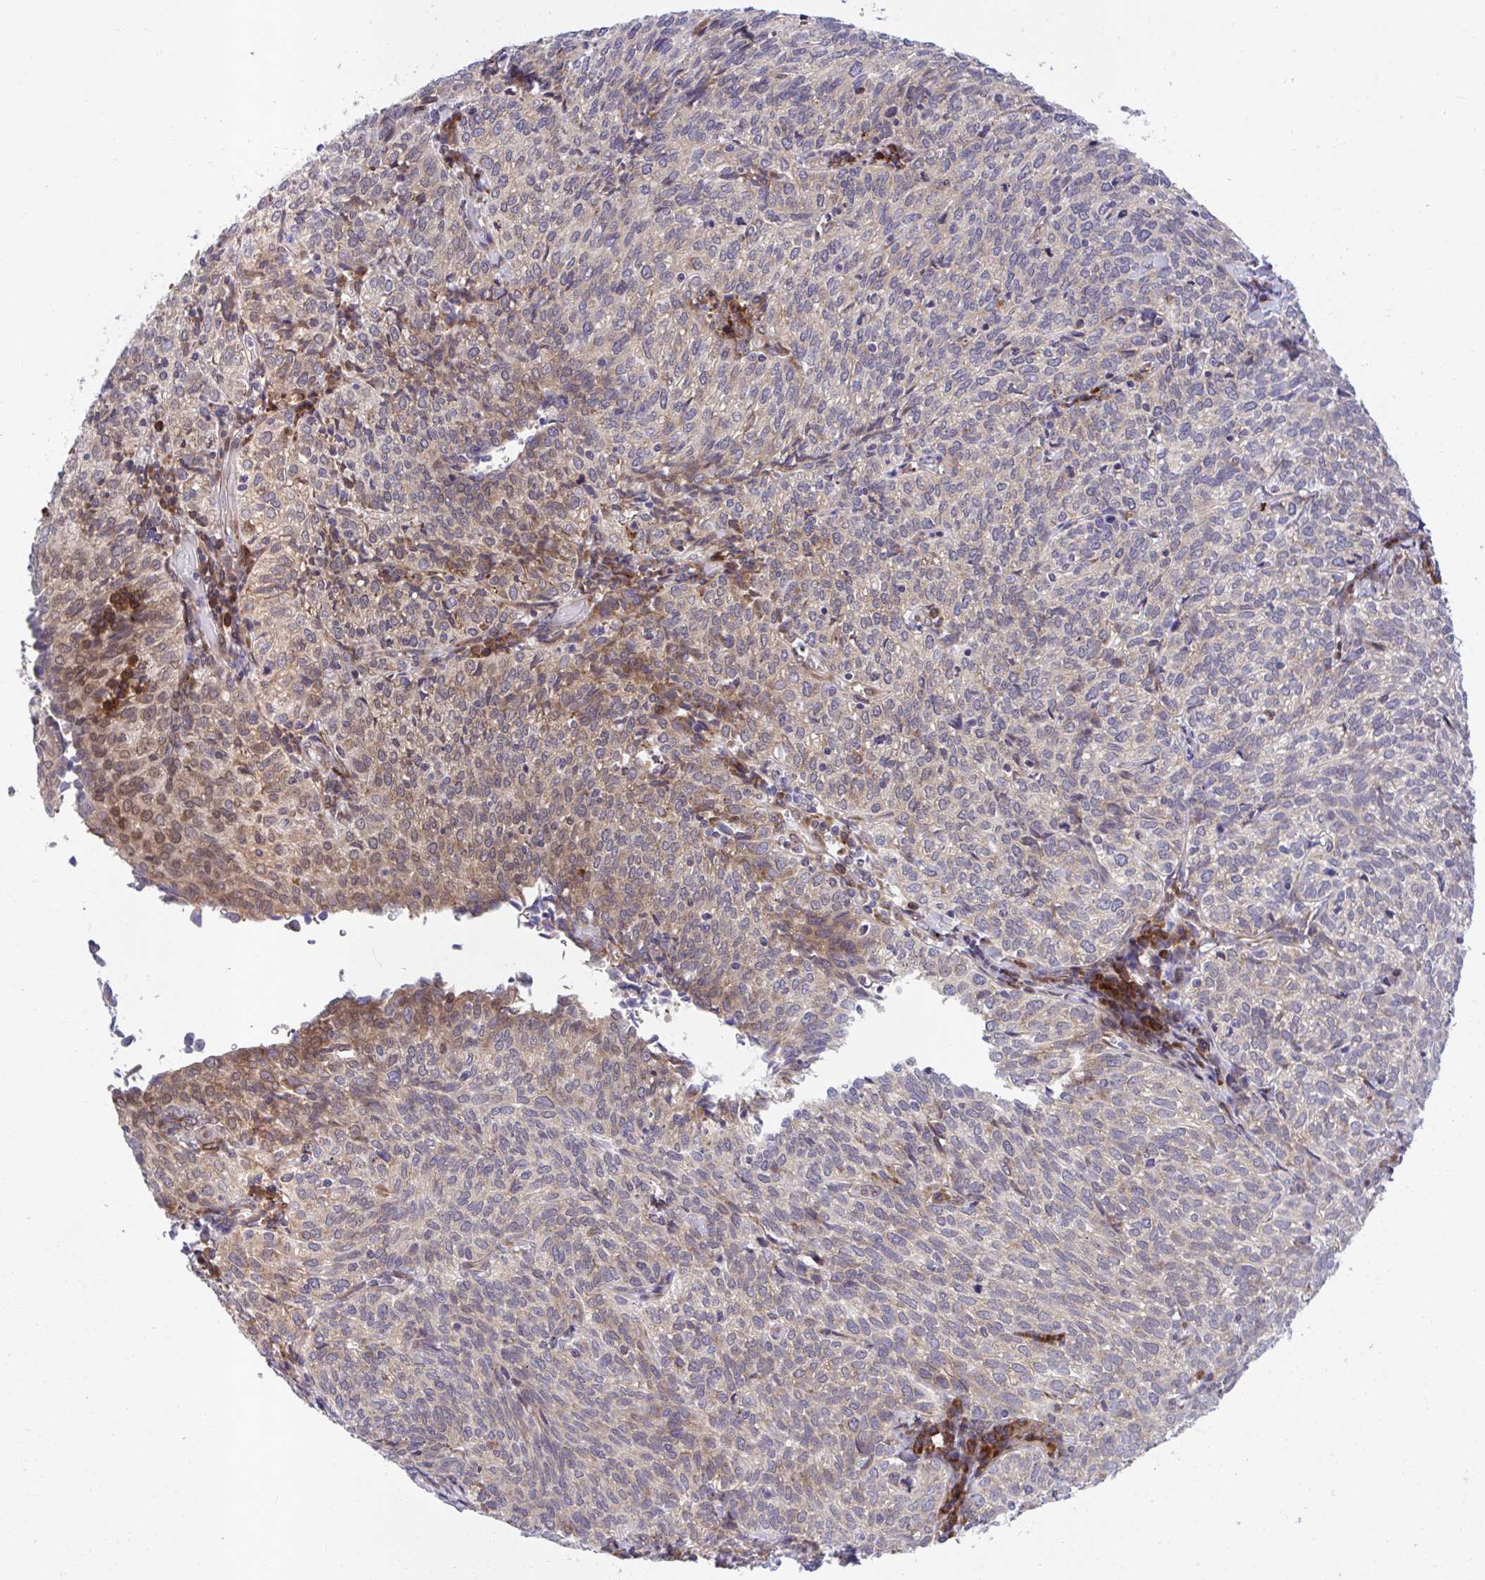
{"staining": {"intensity": "moderate", "quantity": "<25%", "location": "cytoplasmic/membranous"}, "tissue": "cervical cancer", "cell_type": "Tumor cells", "image_type": "cancer", "snomed": [{"axis": "morphology", "description": "Normal tissue, NOS"}, {"axis": "morphology", "description": "Squamous cell carcinoma, NOS"}, {"axis": "topography", "description": "Vagina"}, {"axis": "topography", "description": "Cervix"}], "caption": "Protein analysis of squamous cell carcinoma (cervical) tissue reveals moderate cytoplasmic/membranous positivity in about <25% of tumor cells. The staining was performed using DAB (3,3'-diaminobenzidine) to visualize the protein expression in brown, while the nuclei were stained in blue with hematoxylin (Magnification: 20x).", "gene": "RPS15", "patient": {"sex": "female", "age": 45}}